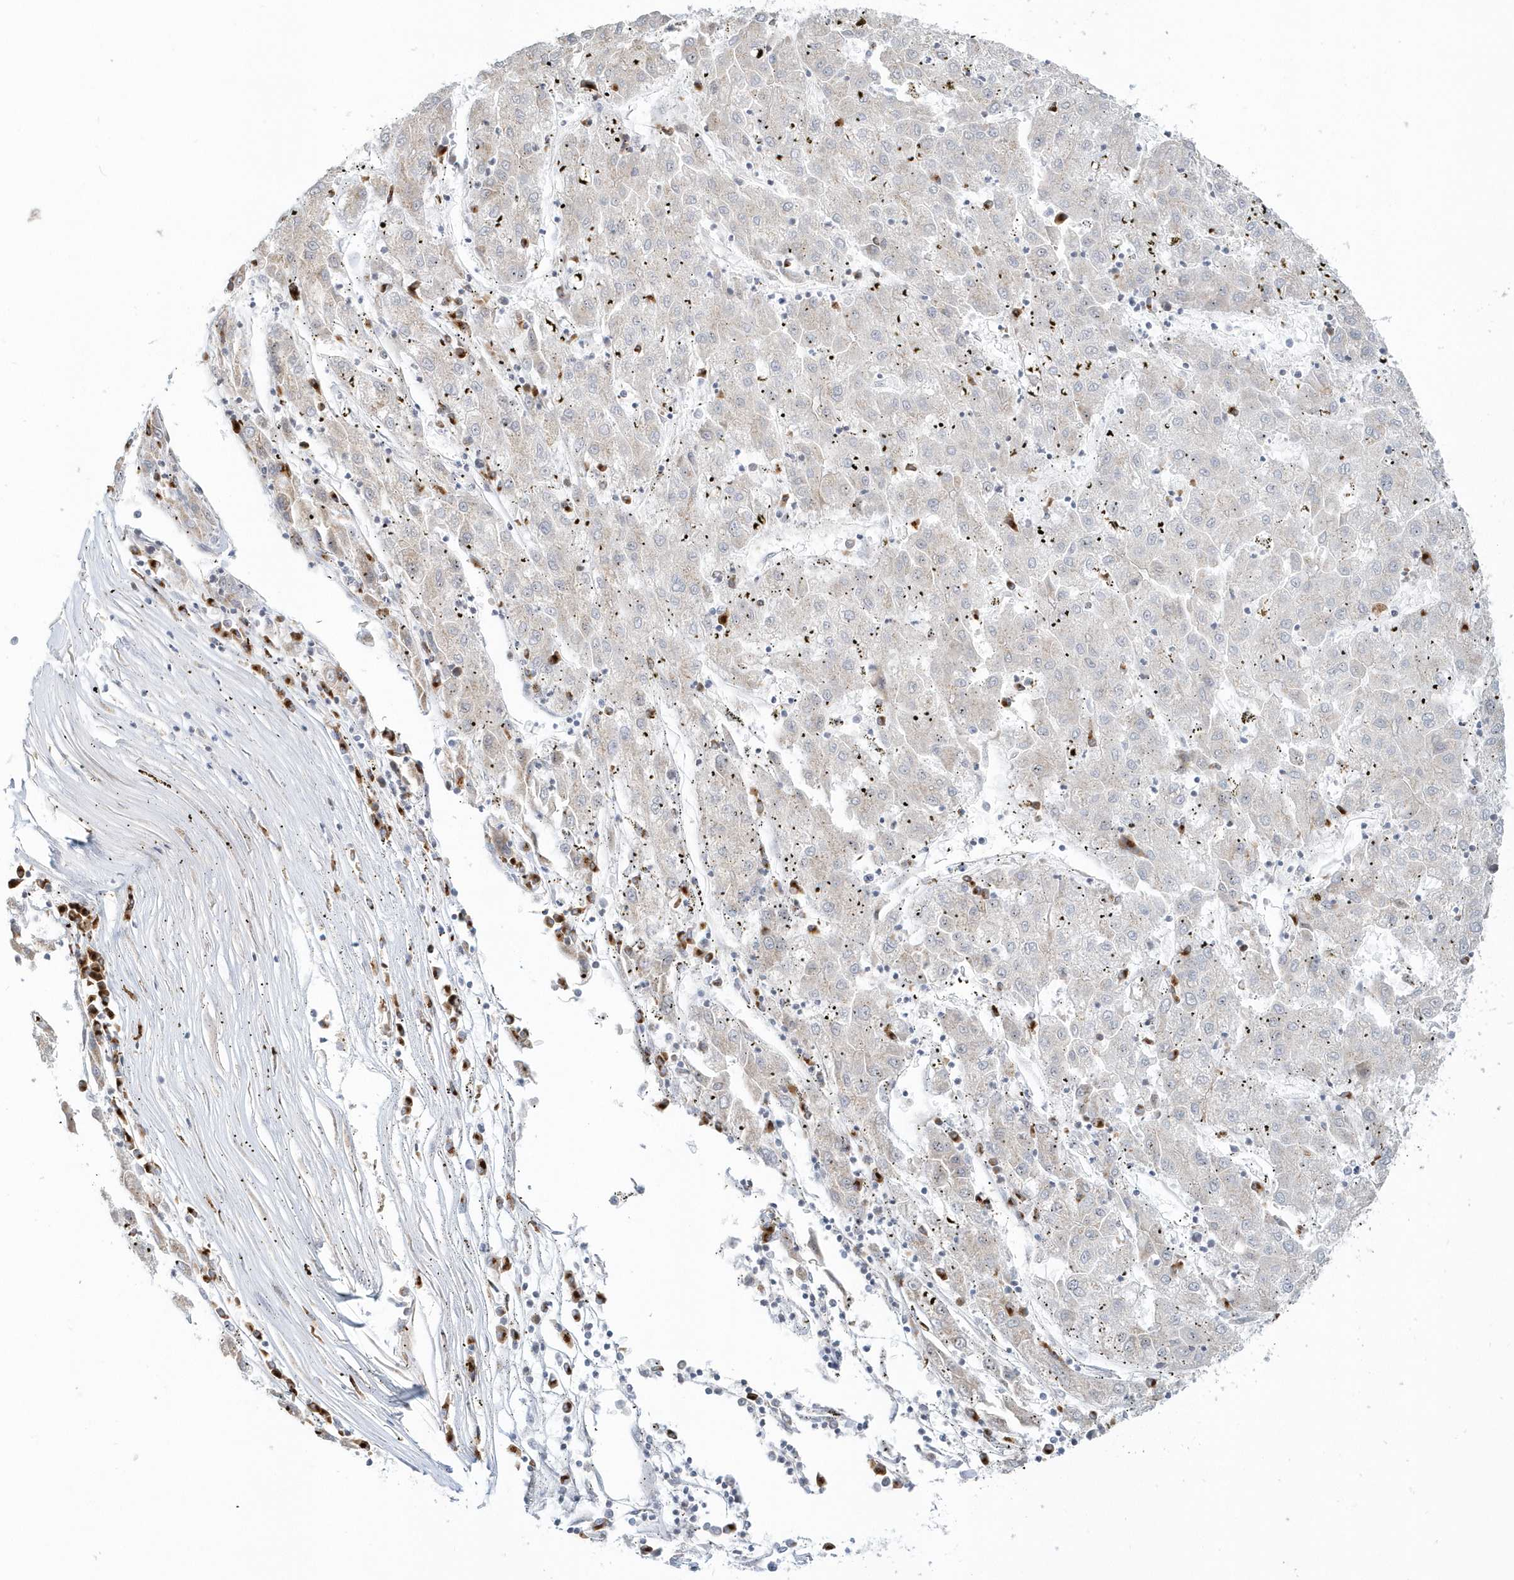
{"staining": {"intensity": "negative", "quantity": "none", "location": "none"}, "tissue": "liver cancer", "cell_type": "Tumor cells", "image_type": "cancer", "snomed": [{"axis": "morphology", "description": "Carcinoma, Hepatocellular, NOS"}, {"axis": "topography", "description": "Liver"}], "caption": "Immunohistochemistry (IHC) of human liver hepatocellular carcinoma shows no staining in tumor cells.", "gene": "DHFR", "patient": {"sex": "male", "age": 72}}